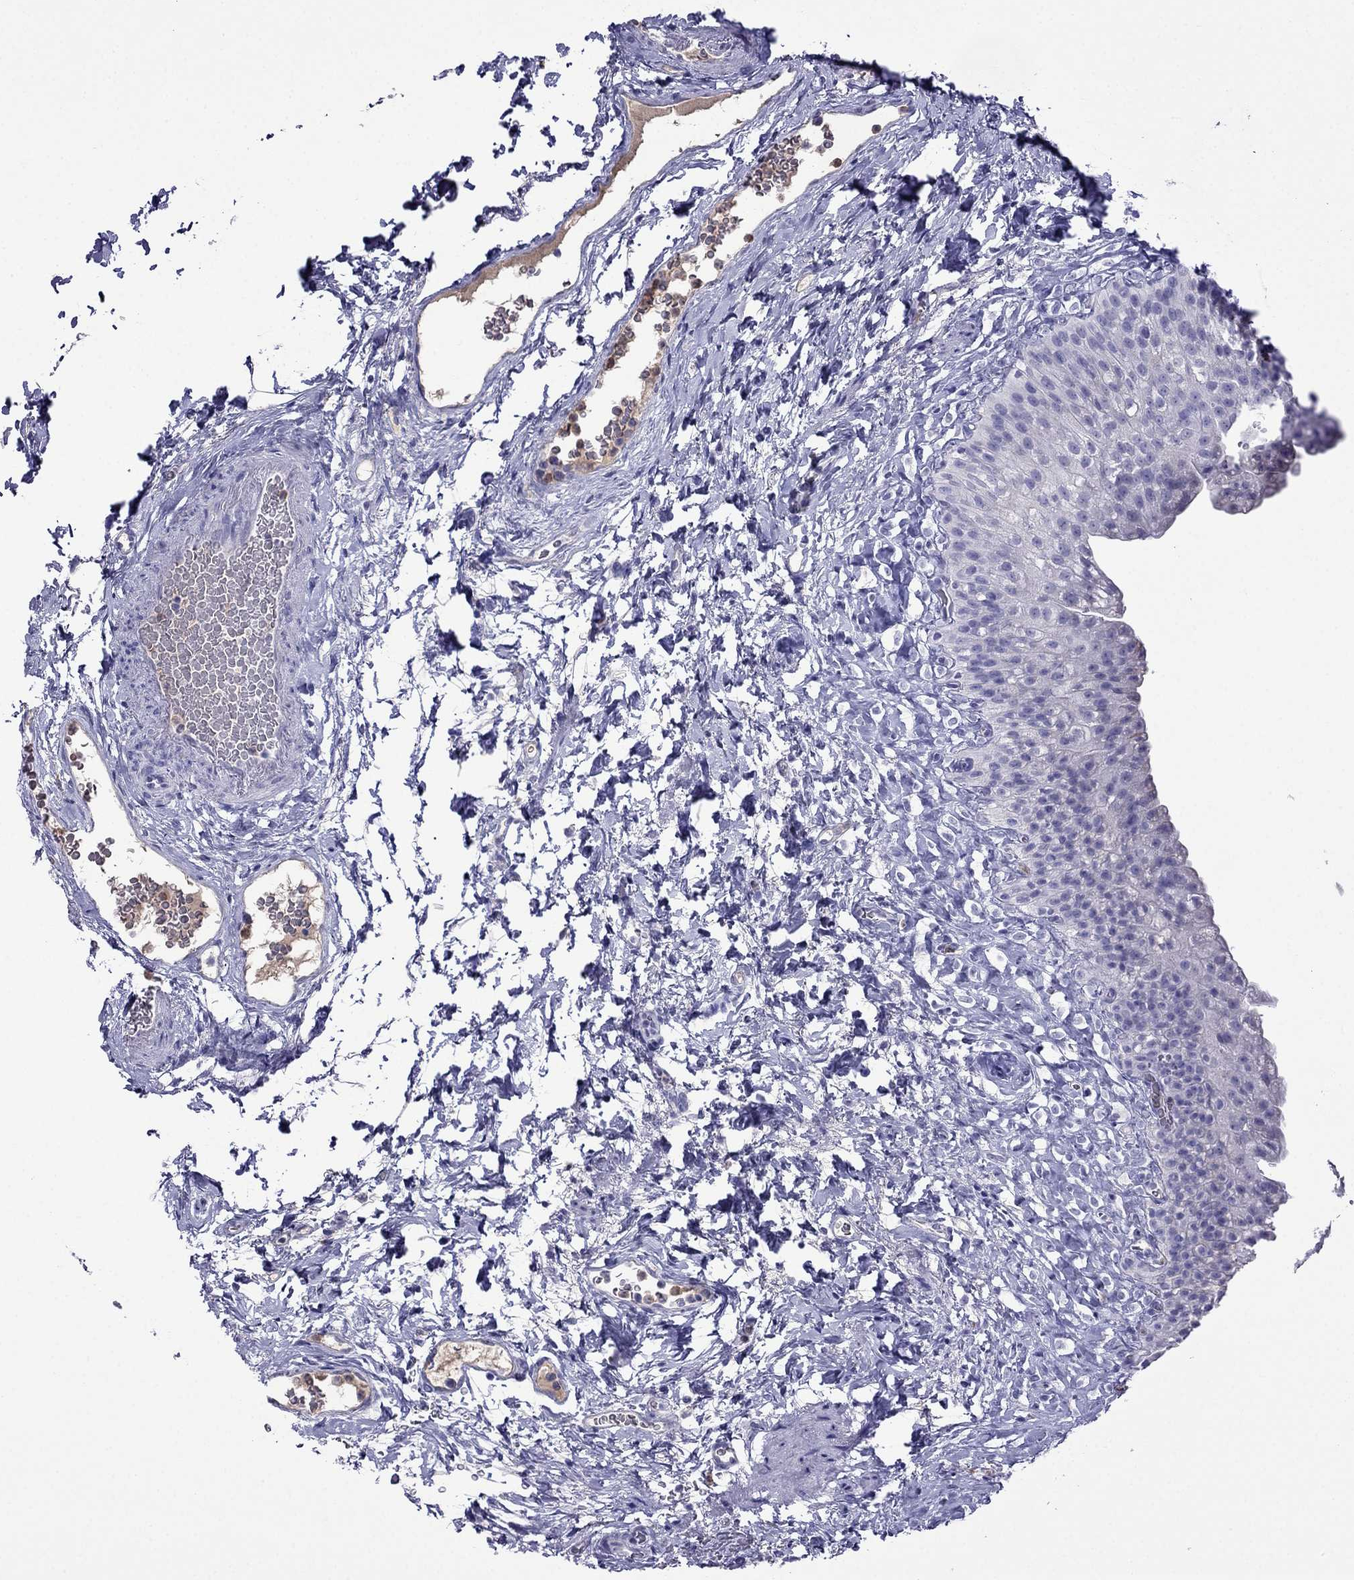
{"staining": {"intensity": "negative", "quantity": "none", "location": "none"}, "tissue": "urinary bladder", "cell_type": "Urothelial cells", "image_type": "normal", "snomed": [{"axis": "morphology", "description": "Normal tissue, NOS"}, {"axis": "topography", "description": "Urinary bladder"}], "caption": "An image of urinary bladder stained for a protein displays no brown staining in urothelial cells. (DAB immunohistochemistry visualized using brightfield microscopy, high magnification).", "gene": "CDHR4", "patient": {"sex": "male", "age": 76}}